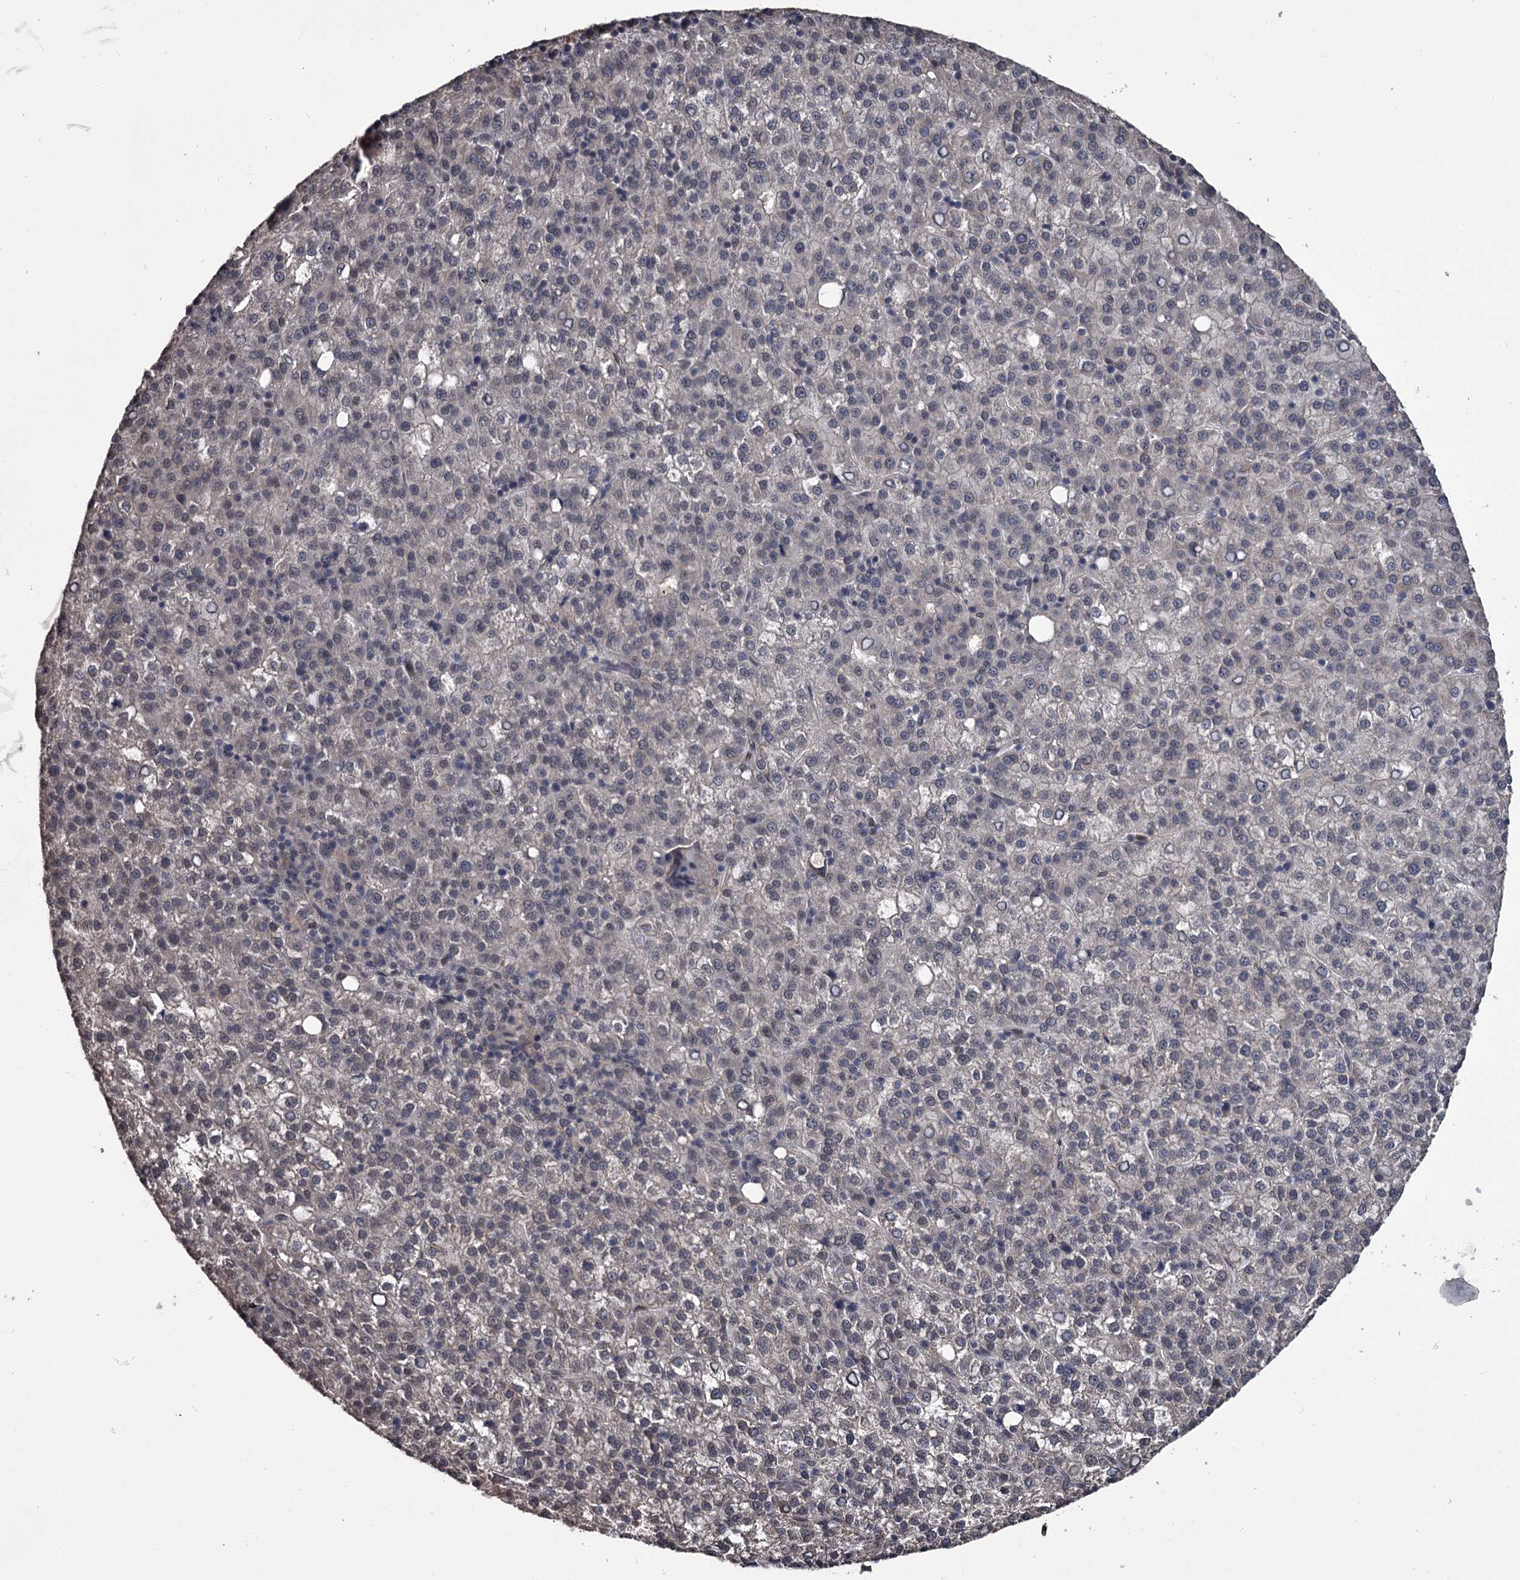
{"staining": {"intensity": "negative", "quantity": "none", "location": "none"}, "tissue": "liver cancer", "cell_type": "Tumor cells", "image_type": "cancer", "snomed": [{"axis": "morphology", "description": "Carcinoma, Hepatocellular, NOS"}, {"axis": "topography", "description": "Liver"}], "caption": "Immunohistochemical staining of human liver cancer reveals no significant positivity in tumor cells.", "gene": "PRPF40B", "patient": {"sex": "female", "age": 58}}